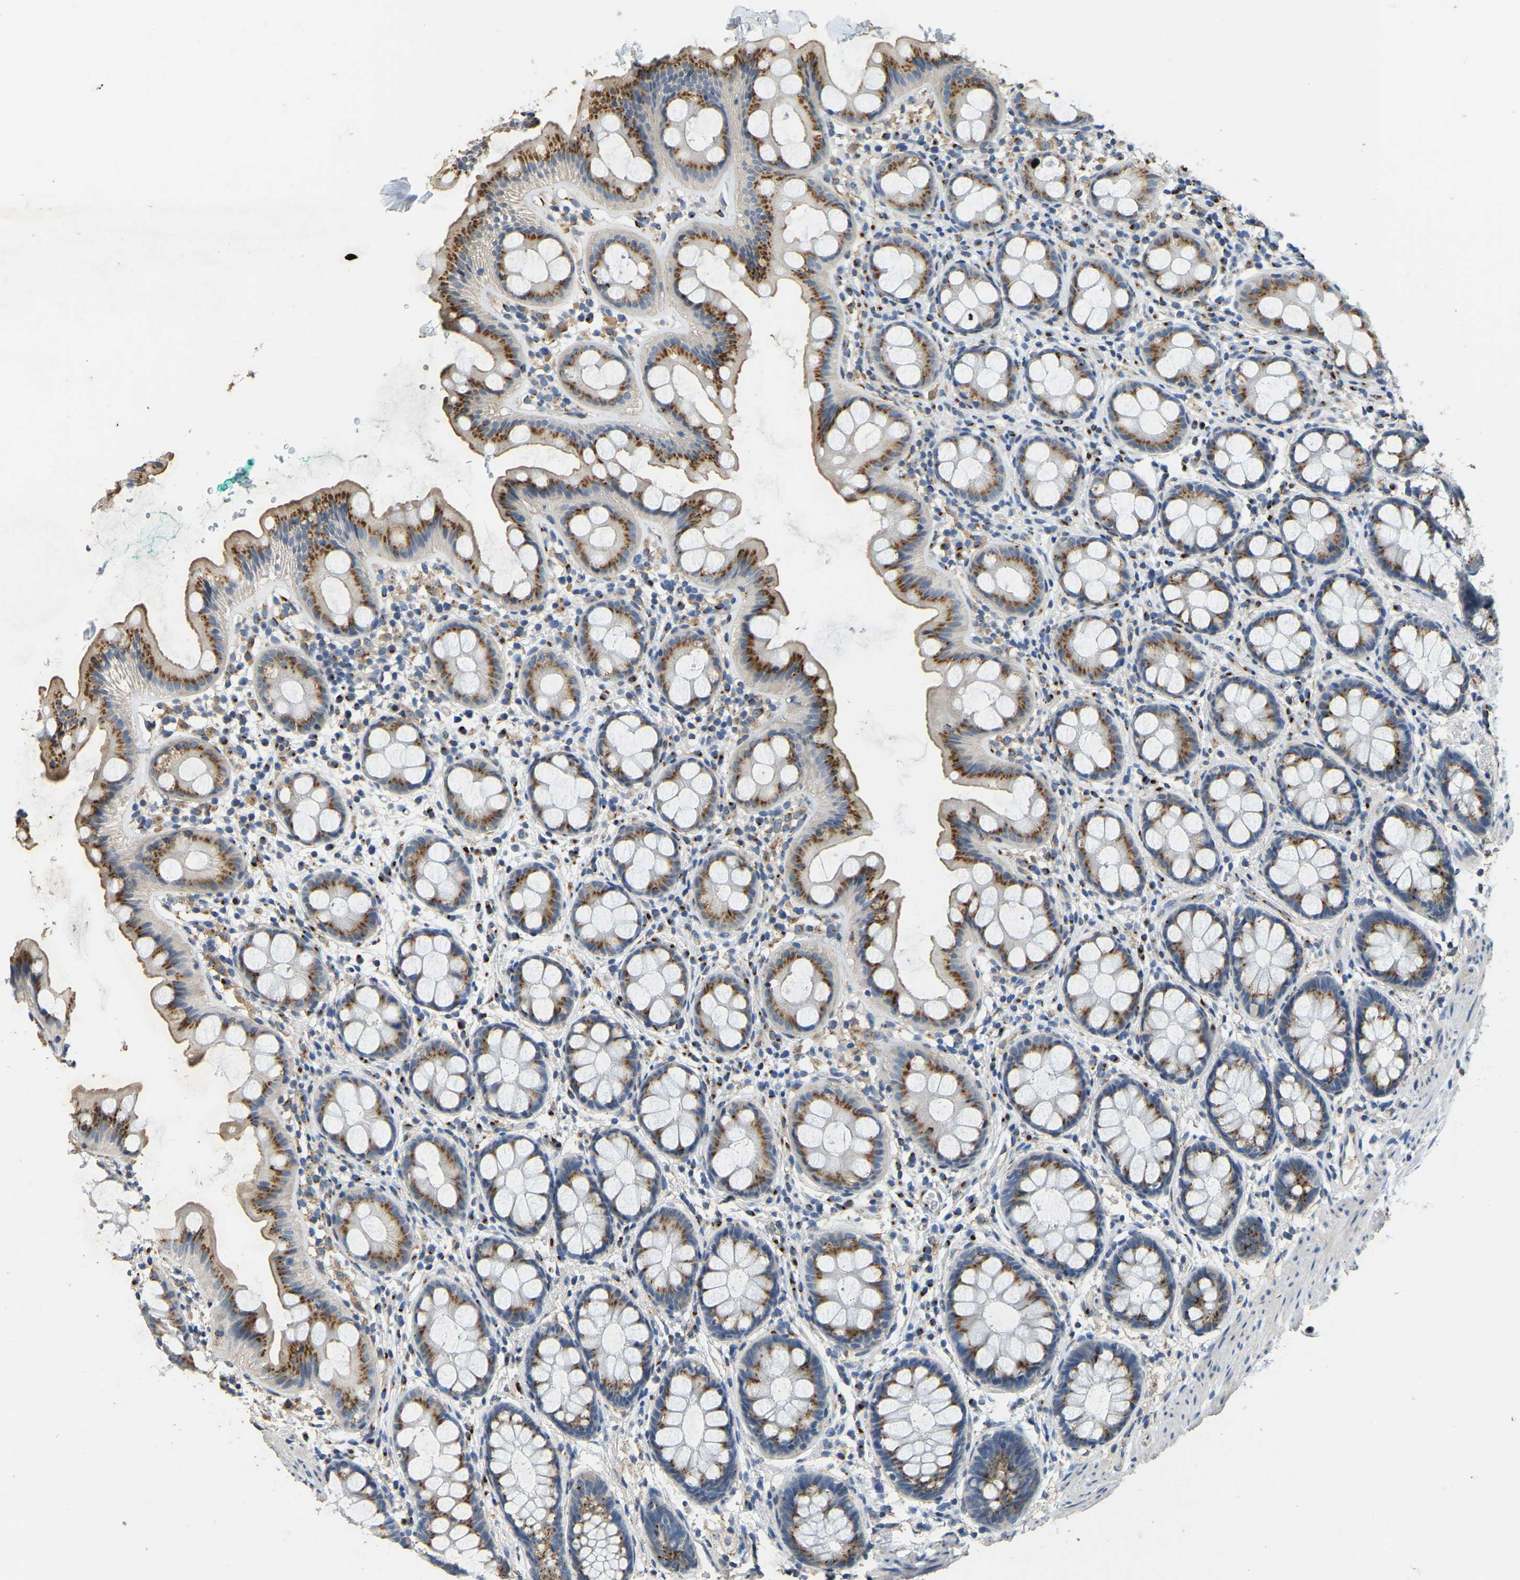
{"staining": {"intensity": "moderate", "quantity": ">75%", "location": "cytoplasmic/membranous"}, "tissue": "rectum", "cell_type": "Glandular cells", "image_type": "normal", "snomed": [{"axis": "morphology", "description": "Normal tissue, NOS"}, {"axis": "topography", "description": "Rectum"}], "caption": "This micrograph reveals unremarkable rectum stained with IHC to label a protein in brown. The cytoplasmic/membranous of glandular cells show moderate positivity for the protein. Nuclei are counter-stained blue.", "gene": "FAM174A", "patient": {"sex": "female", "age": 65}}